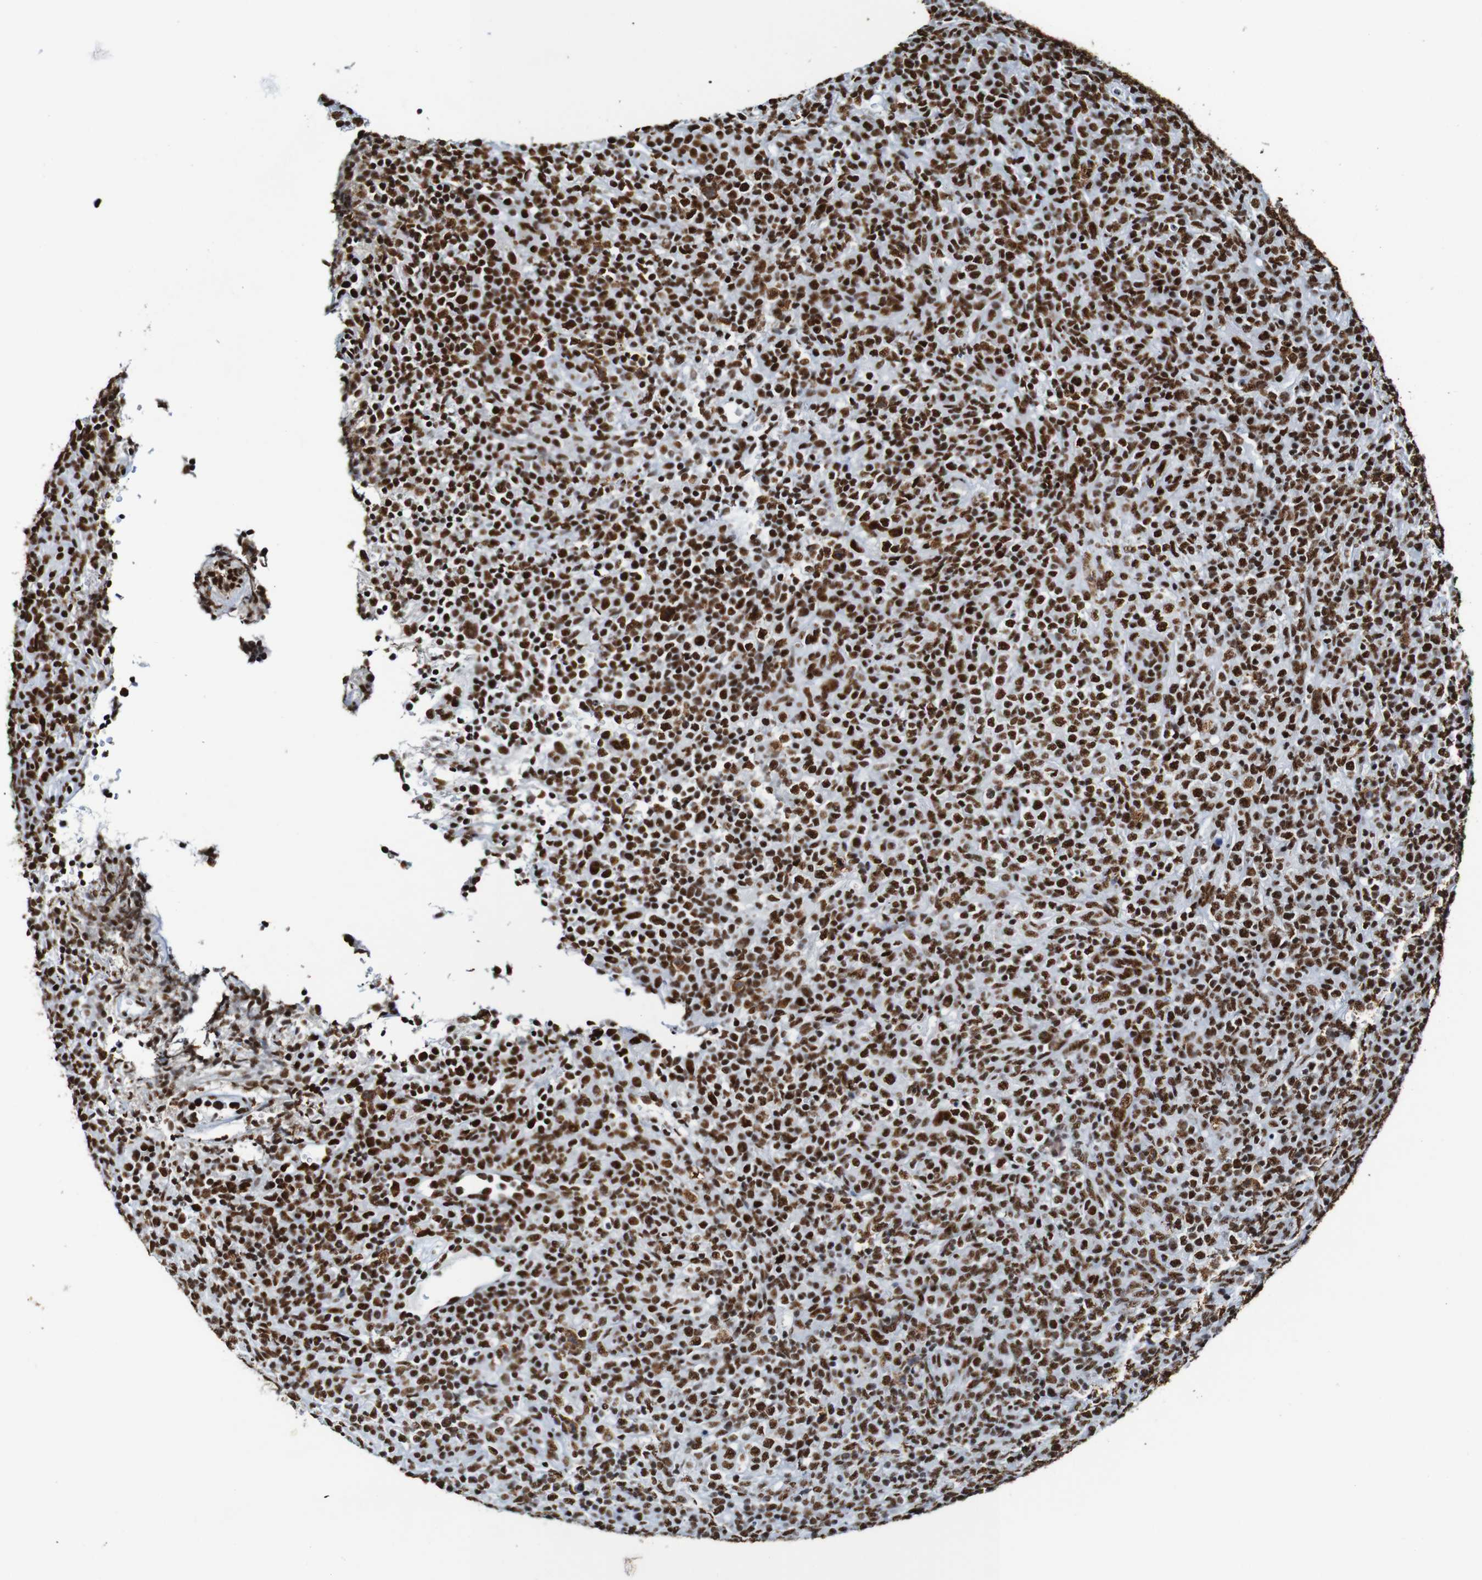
{"staining": {"intensity": "strong", "quantity": ">75%", "location": "nuclear"}, "tissue": "lymphoma", "cell_type": "Tumor cells", "image_type": "cancer", "snomed": [{"axis": "morphology", "description": "Malignant lymphoma, non-Hodgkin's type, High grade"}, {"axis": "topography", "description": "Lymph node"}], "caption": "Tumor cells display high levels of strong nuclear positivity in about >75% of cells in human malignant lymphoma, non-Hodgkin's type (high-grade).", "gene": "SRSF3", "patient": {"sex": "female", "age": 76}}